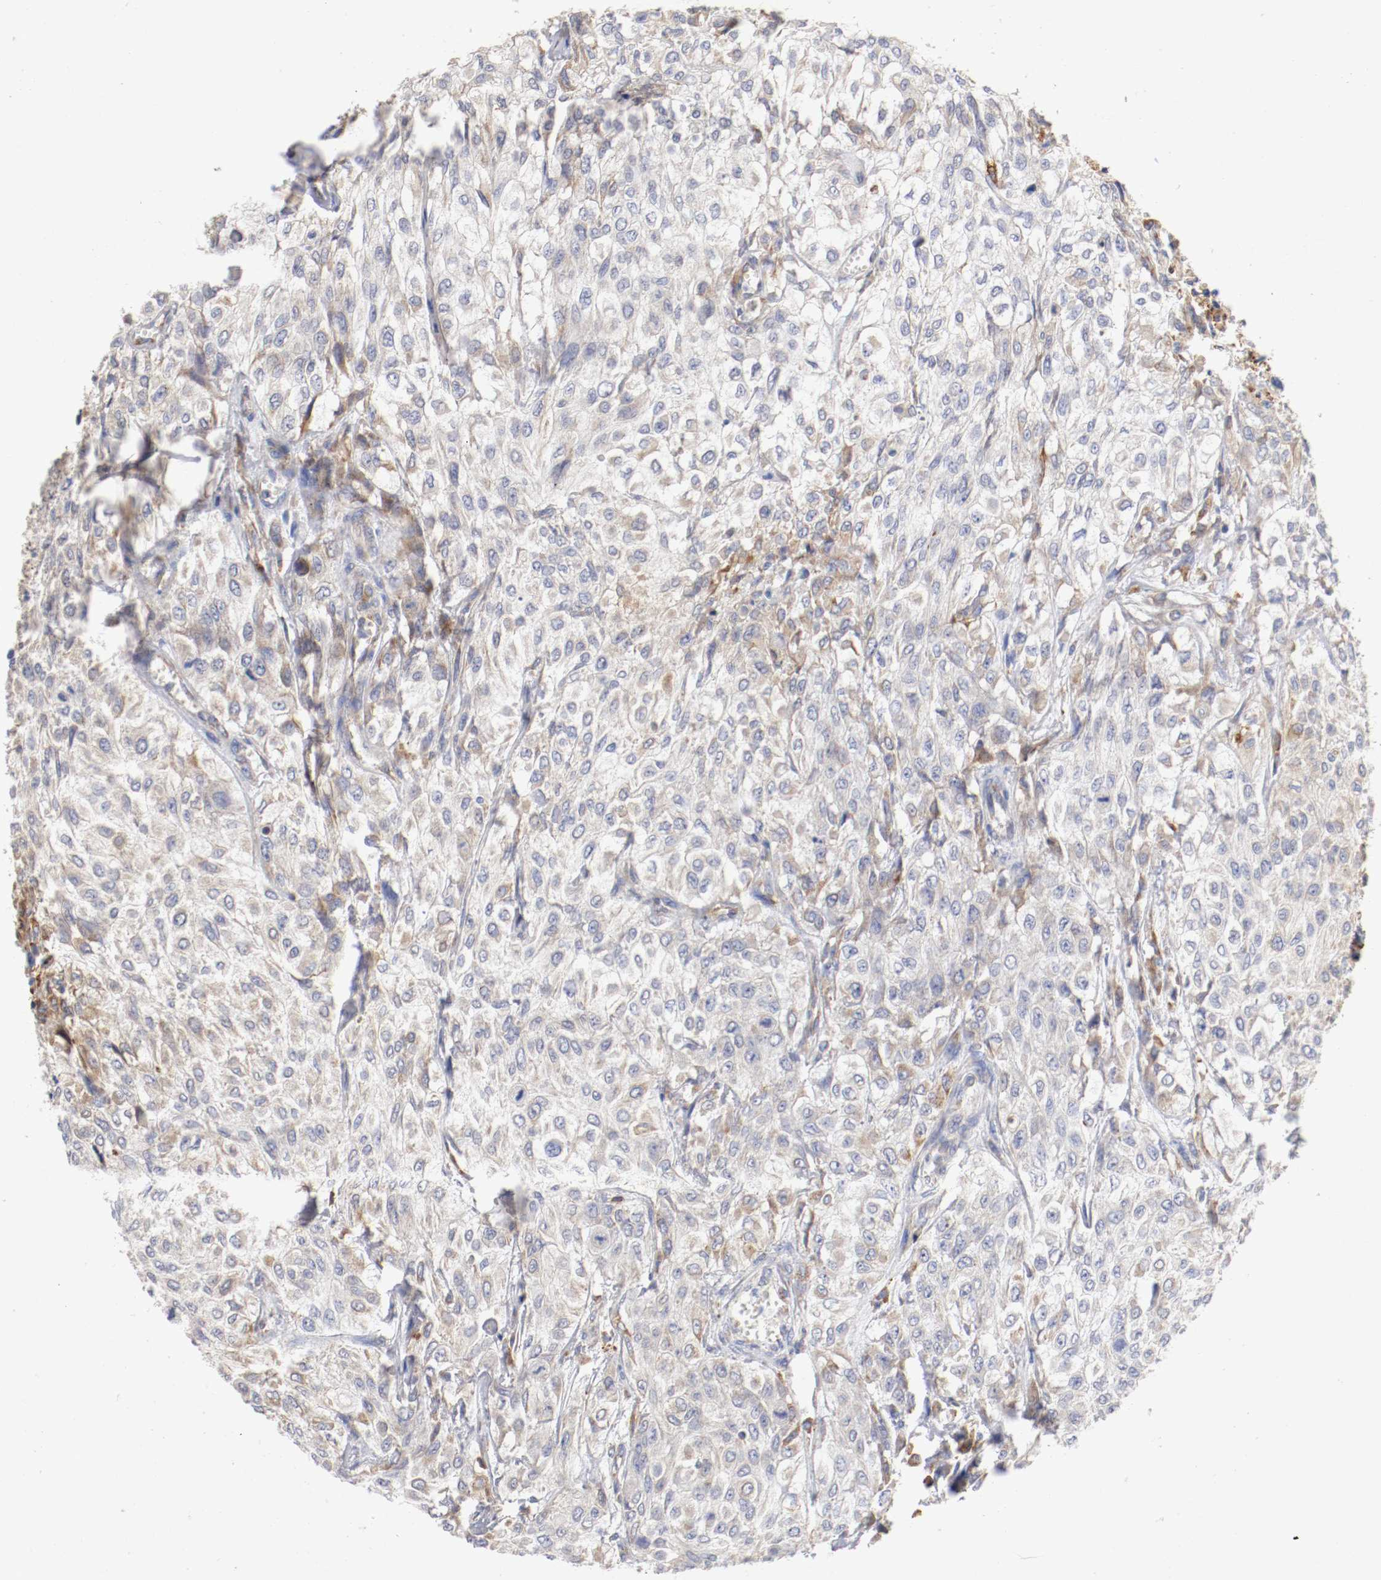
{"staining": {"intensity": "moderate", "quantity": "25%-75%", "location": "cytoplasmic/membranous"}, "tissue": "urothelial cancer", "cell_type": "Tumor cells", "image_type": "cancer", "snomed": [{"axis": "morphology", "description": "Urothelial carcinoma, High grade"}, {"axis": "topography", "description": "Urinary bladder"}], "caption": "The immunohistochemical stain labels moderate cytoplasmic/membranous expression in tumor cells of urothelial carcinoma (high-grade) tissue. (DAB = brown stain, brightfield microscopy at high magnification).", "gene": "TRAF2", "patient": {"sex": "male", "age": 57}}